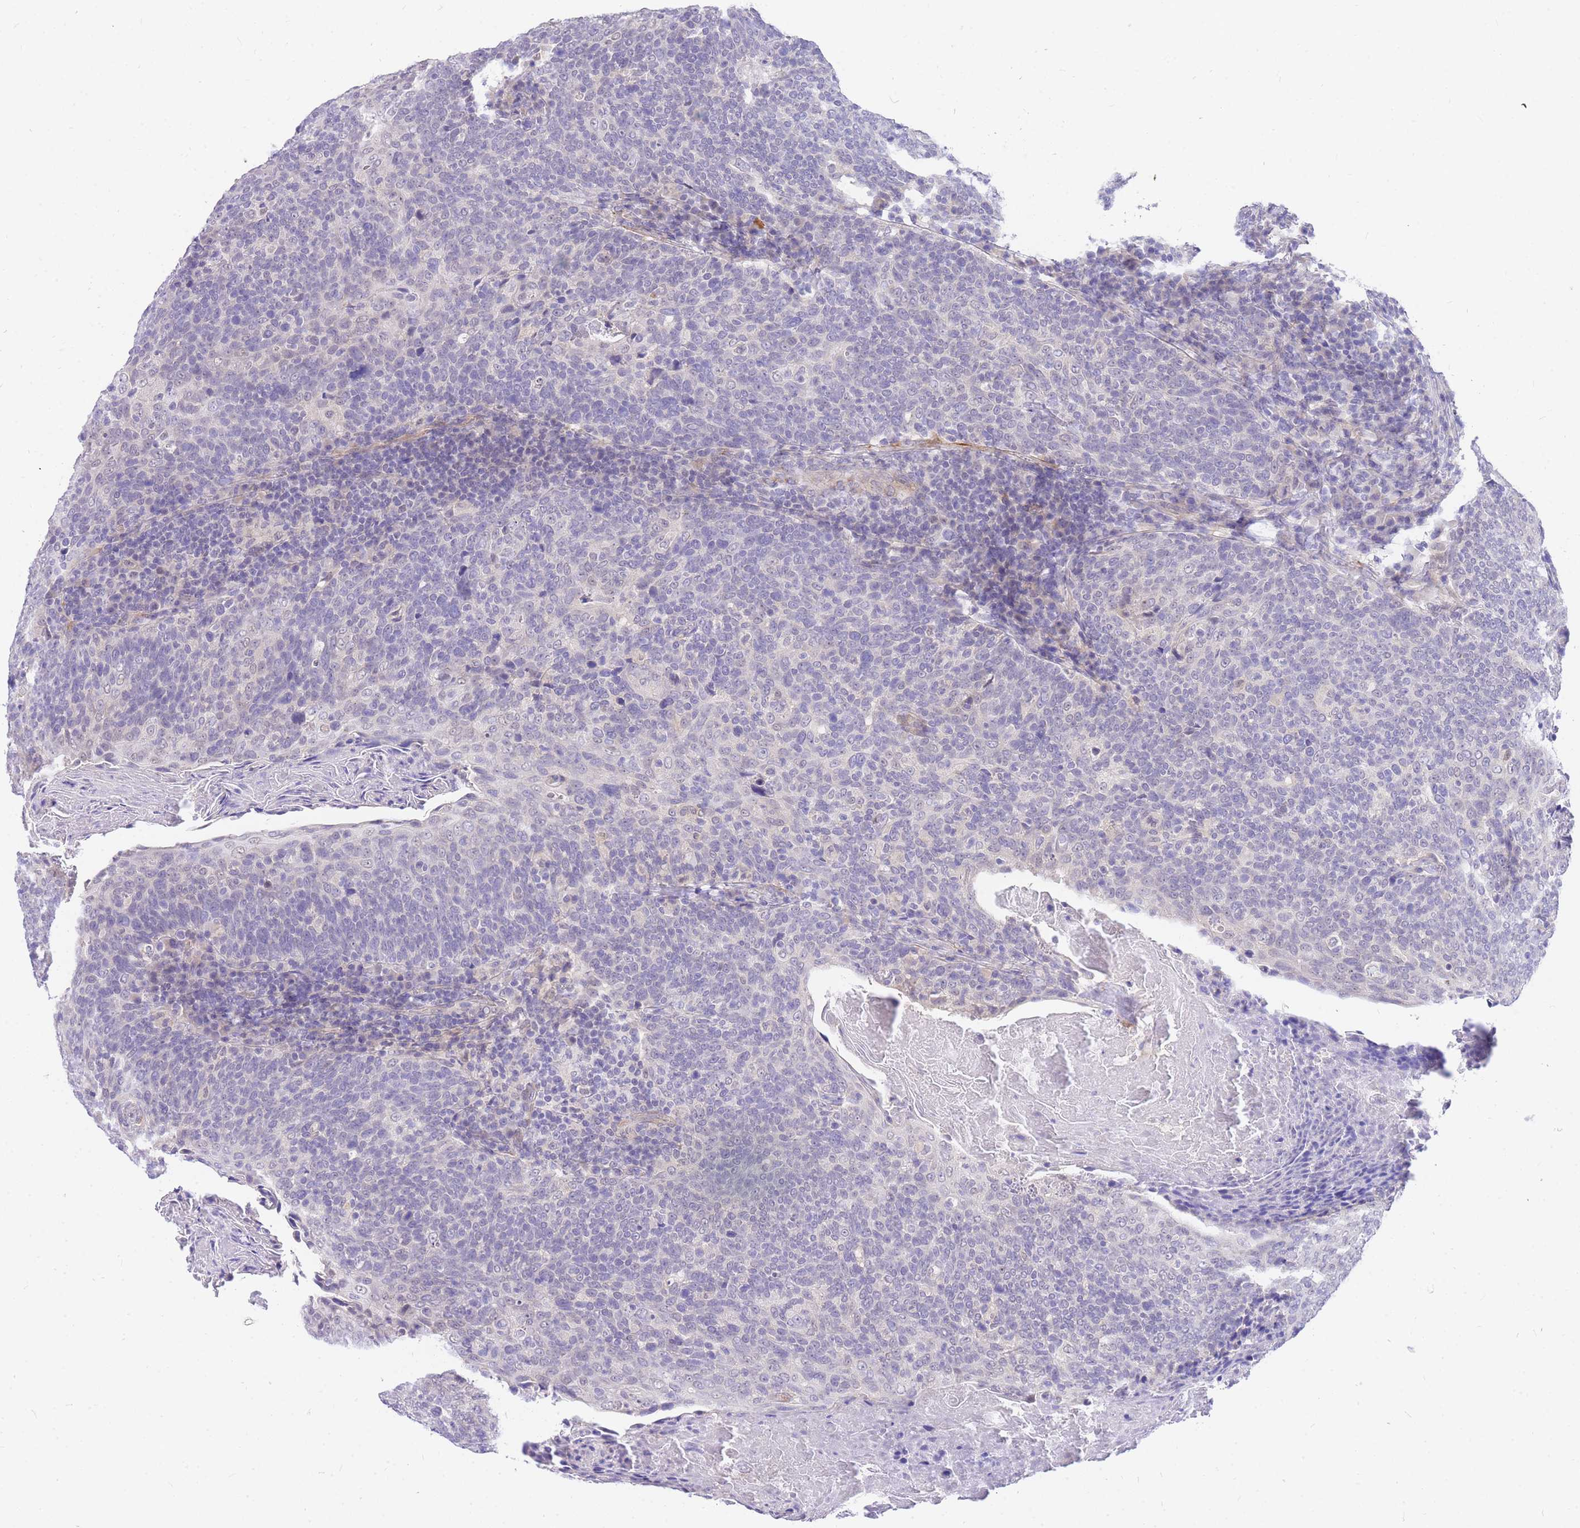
{"staining": {"intensity": "negative", "quantity": "none", "location": "none"}, "tissue": "head and neck cancer", "cell_type": "Tumor cells", "image_type": "cancer", "snomed": [{"axis": "morphology", "description": "Squamous cell carcinoma, NOS"}, {"axis": "morphology", "description": "Squamous cell carcinoma, metastatic, NOS"}, {"axis": "topography", "description": "Lymph node"}, {"axis": "topography", "description": "Head-Neck"}], "caption": "Squamous cell carcinoma (head and neck) was stained to show a protein in brown. There is no significant positivity in tumor cells.", "gene": "S100PBP", "patient": {"sex": "male", "age": 62}}